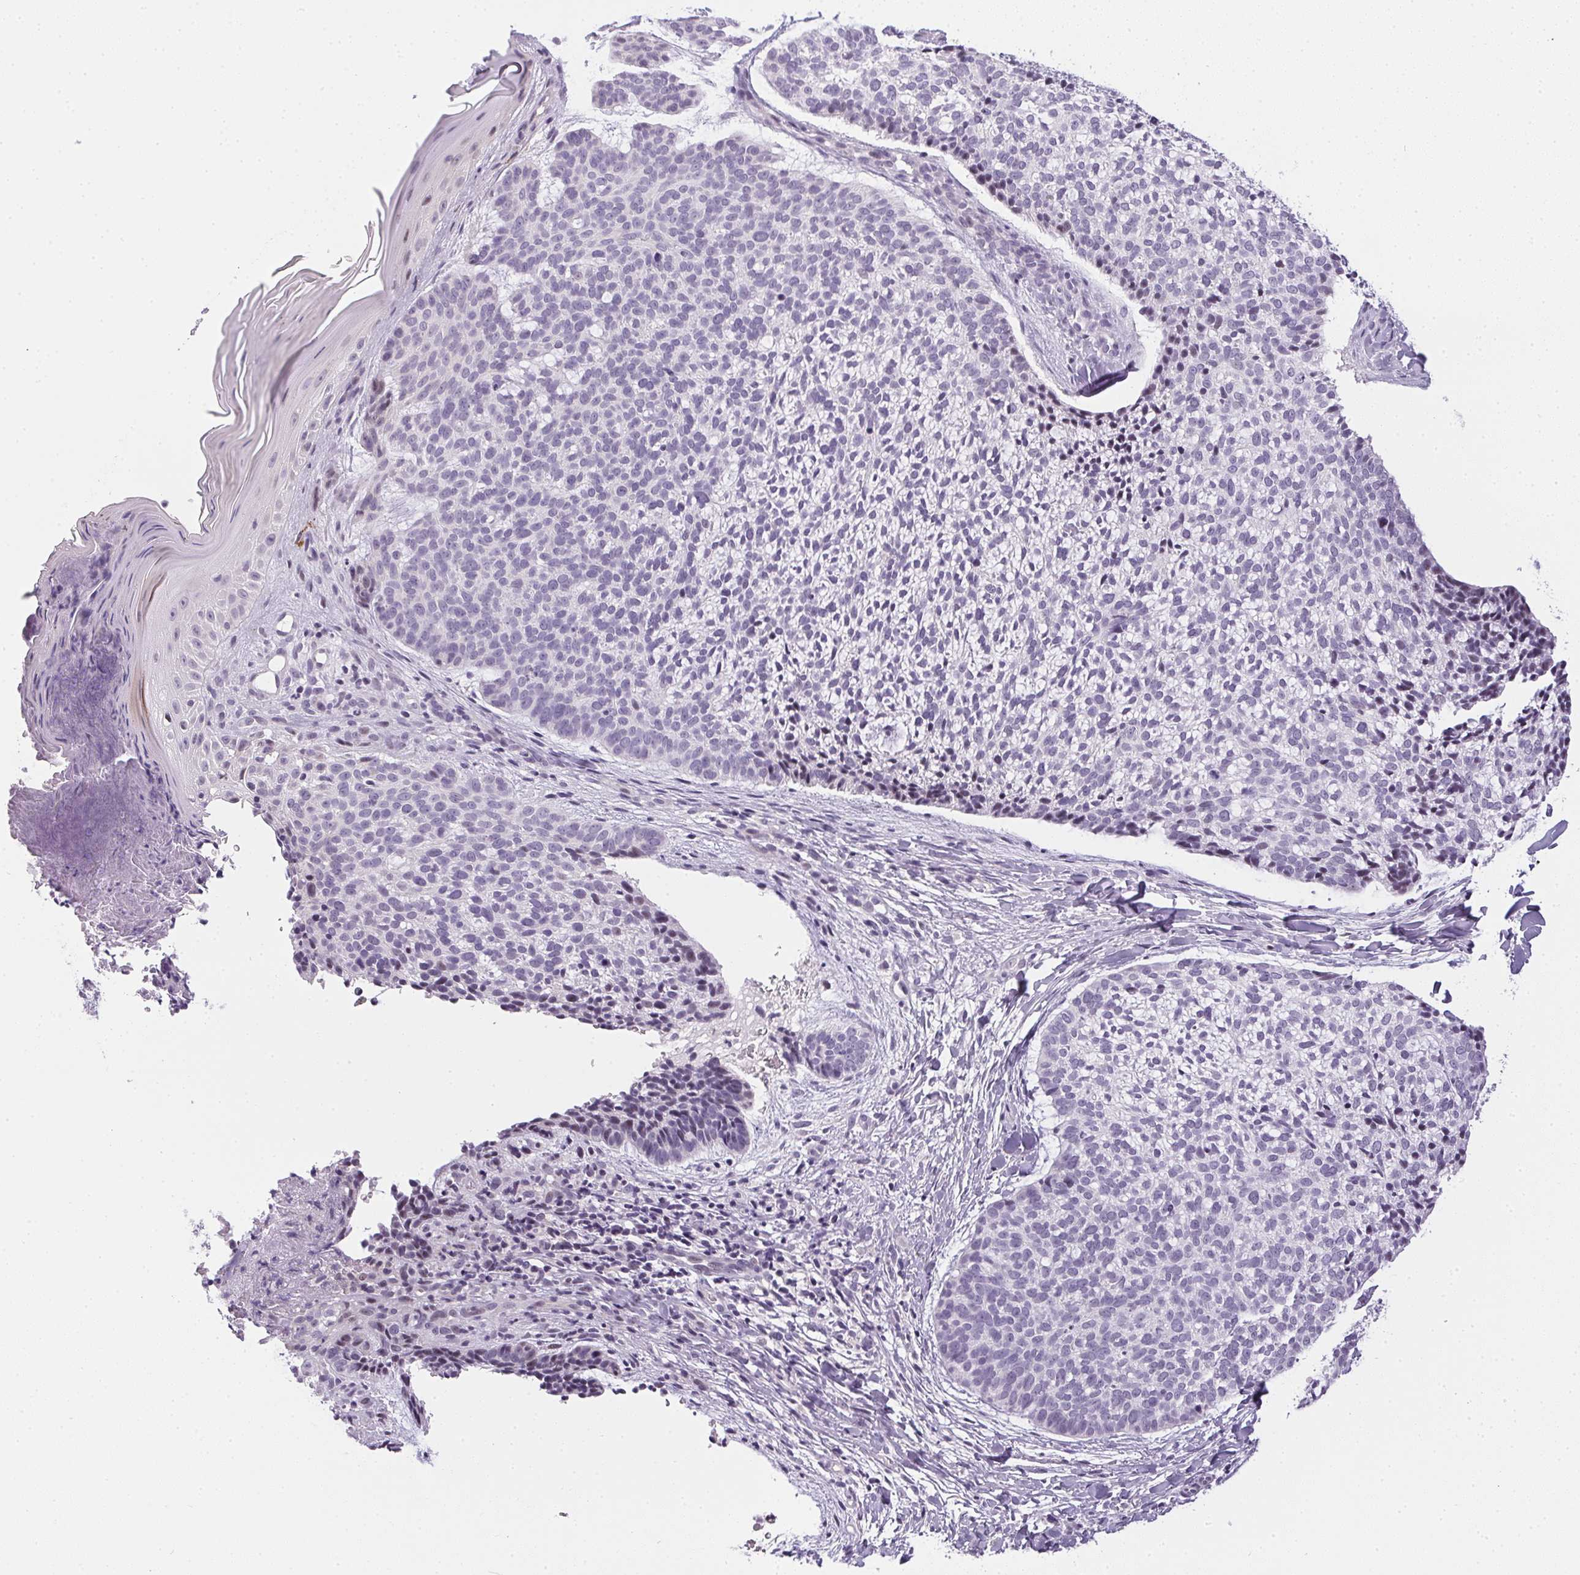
{"staining": {"intensity": "negative", "quantity": "none", "location": "none"}, "tissue": "skin cancer", "cell_type": "Tumor cells", "image_type": "cancer", "snomed": [{"axis": "morphology", "description": "Basal cell carcinoma"}, {"axis": "topography", "description": "Skin"}], "caption": "Skin cancer (basal cell carcinoma) stained for a protein using immunohistochemistry displays no positivity tumor cells.", "gene": "GSDMC", "patient": {"sex": "male", "age": 64}}